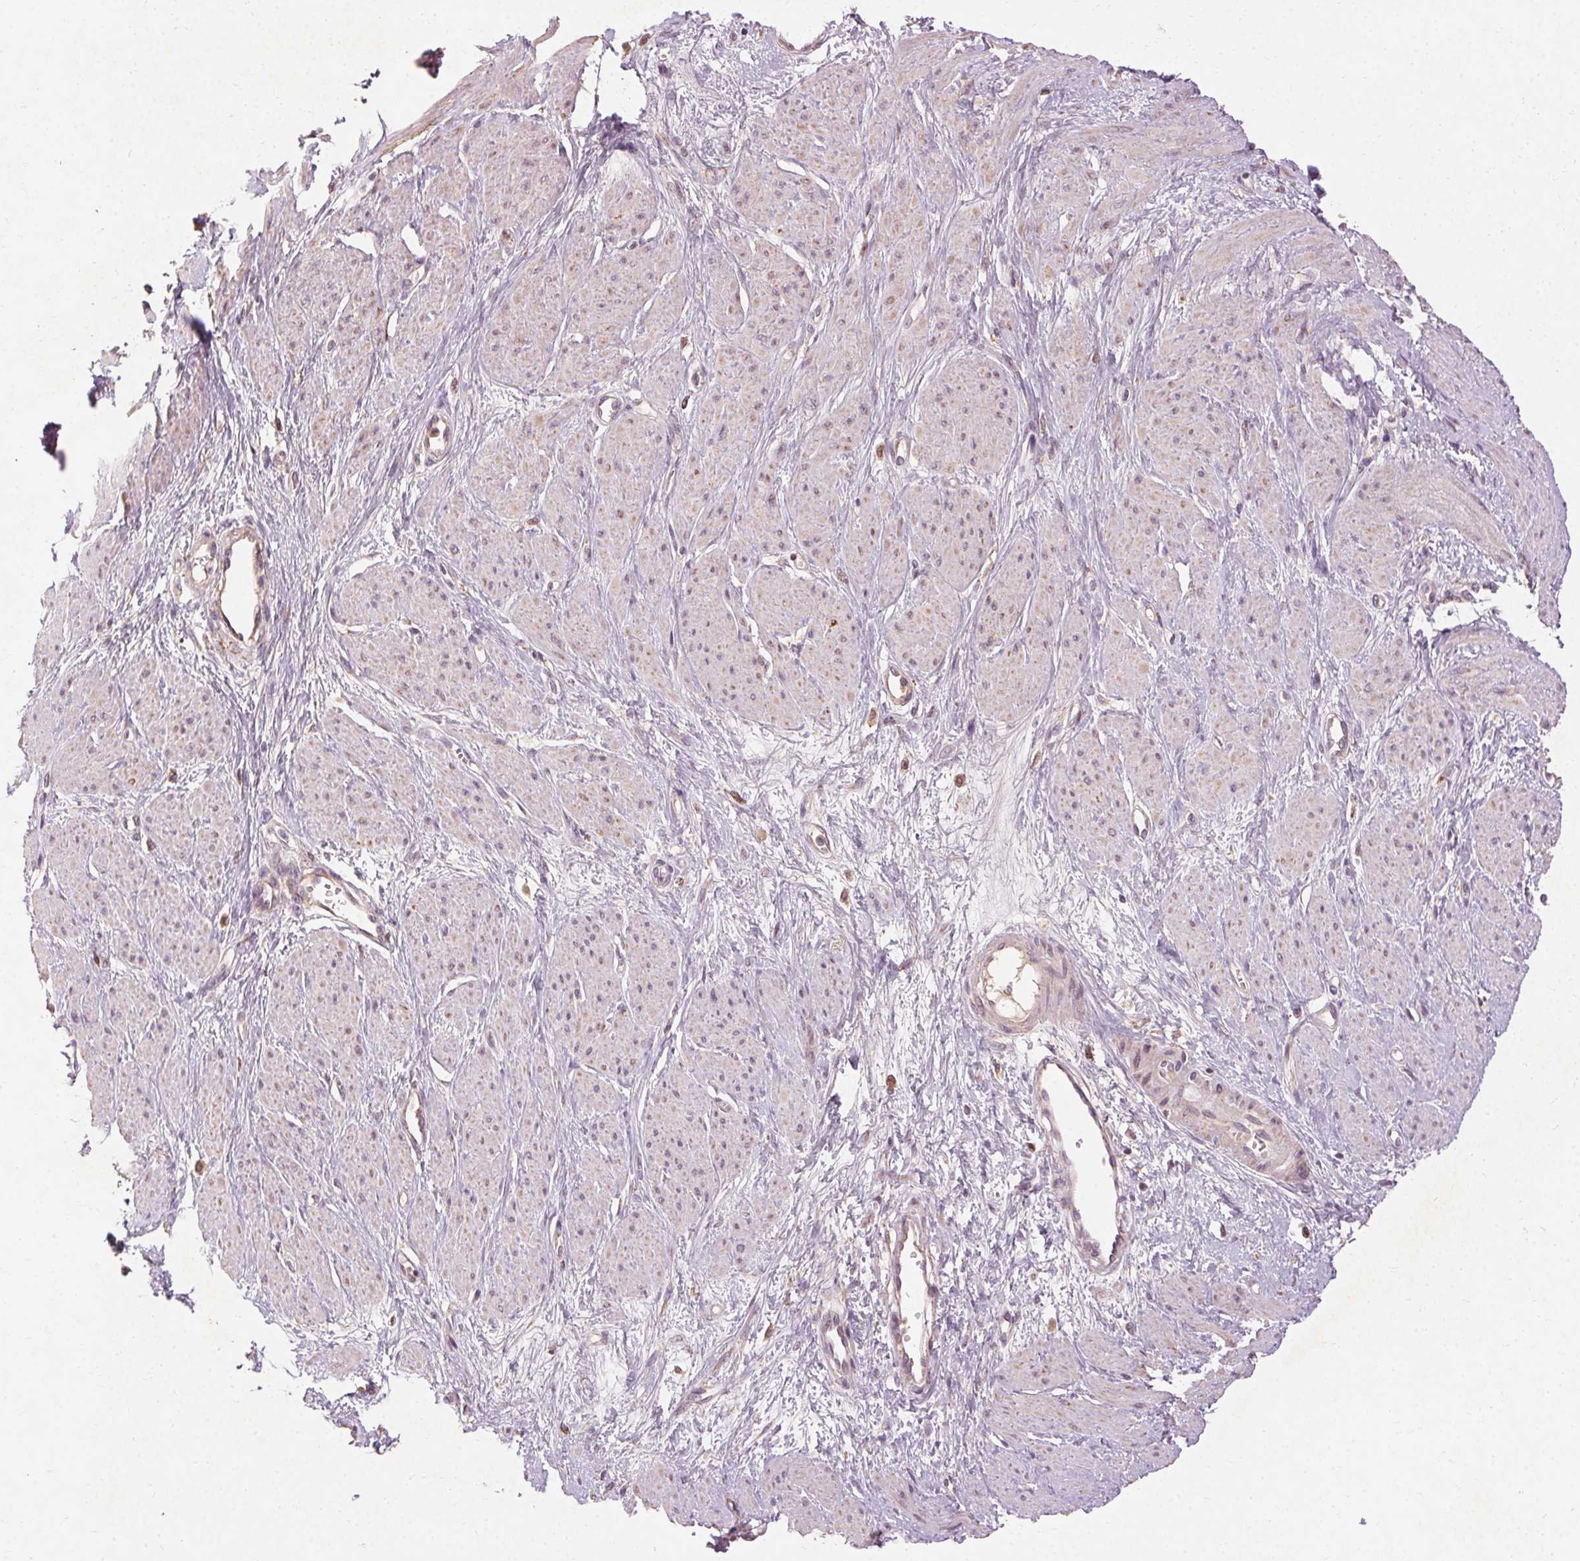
{"staining": {"intensity": "weak", "quantity": "<25%", "location": "cytoplasmic/membranous"}, "tissue": "smooth muscle", "cell_type": "Smooth muscle cells", "image_type": "normal", "snomed": [{"axis": "morphology", "description": "Normal tissue, NOS"}, {"axis": "topography", "description": "Smooth muscle"}, {"axis": "topography", "description": "Uterus"}], "caption": "Immunohistochemical staining of benign smooth muscle displays no significant expression in smooth muscle cells. (Immunohistochemistry (ihc), brightfield microscopy, high magnification).", "gene": "REP15", "patient": {"sex": "female", "age": 39}}